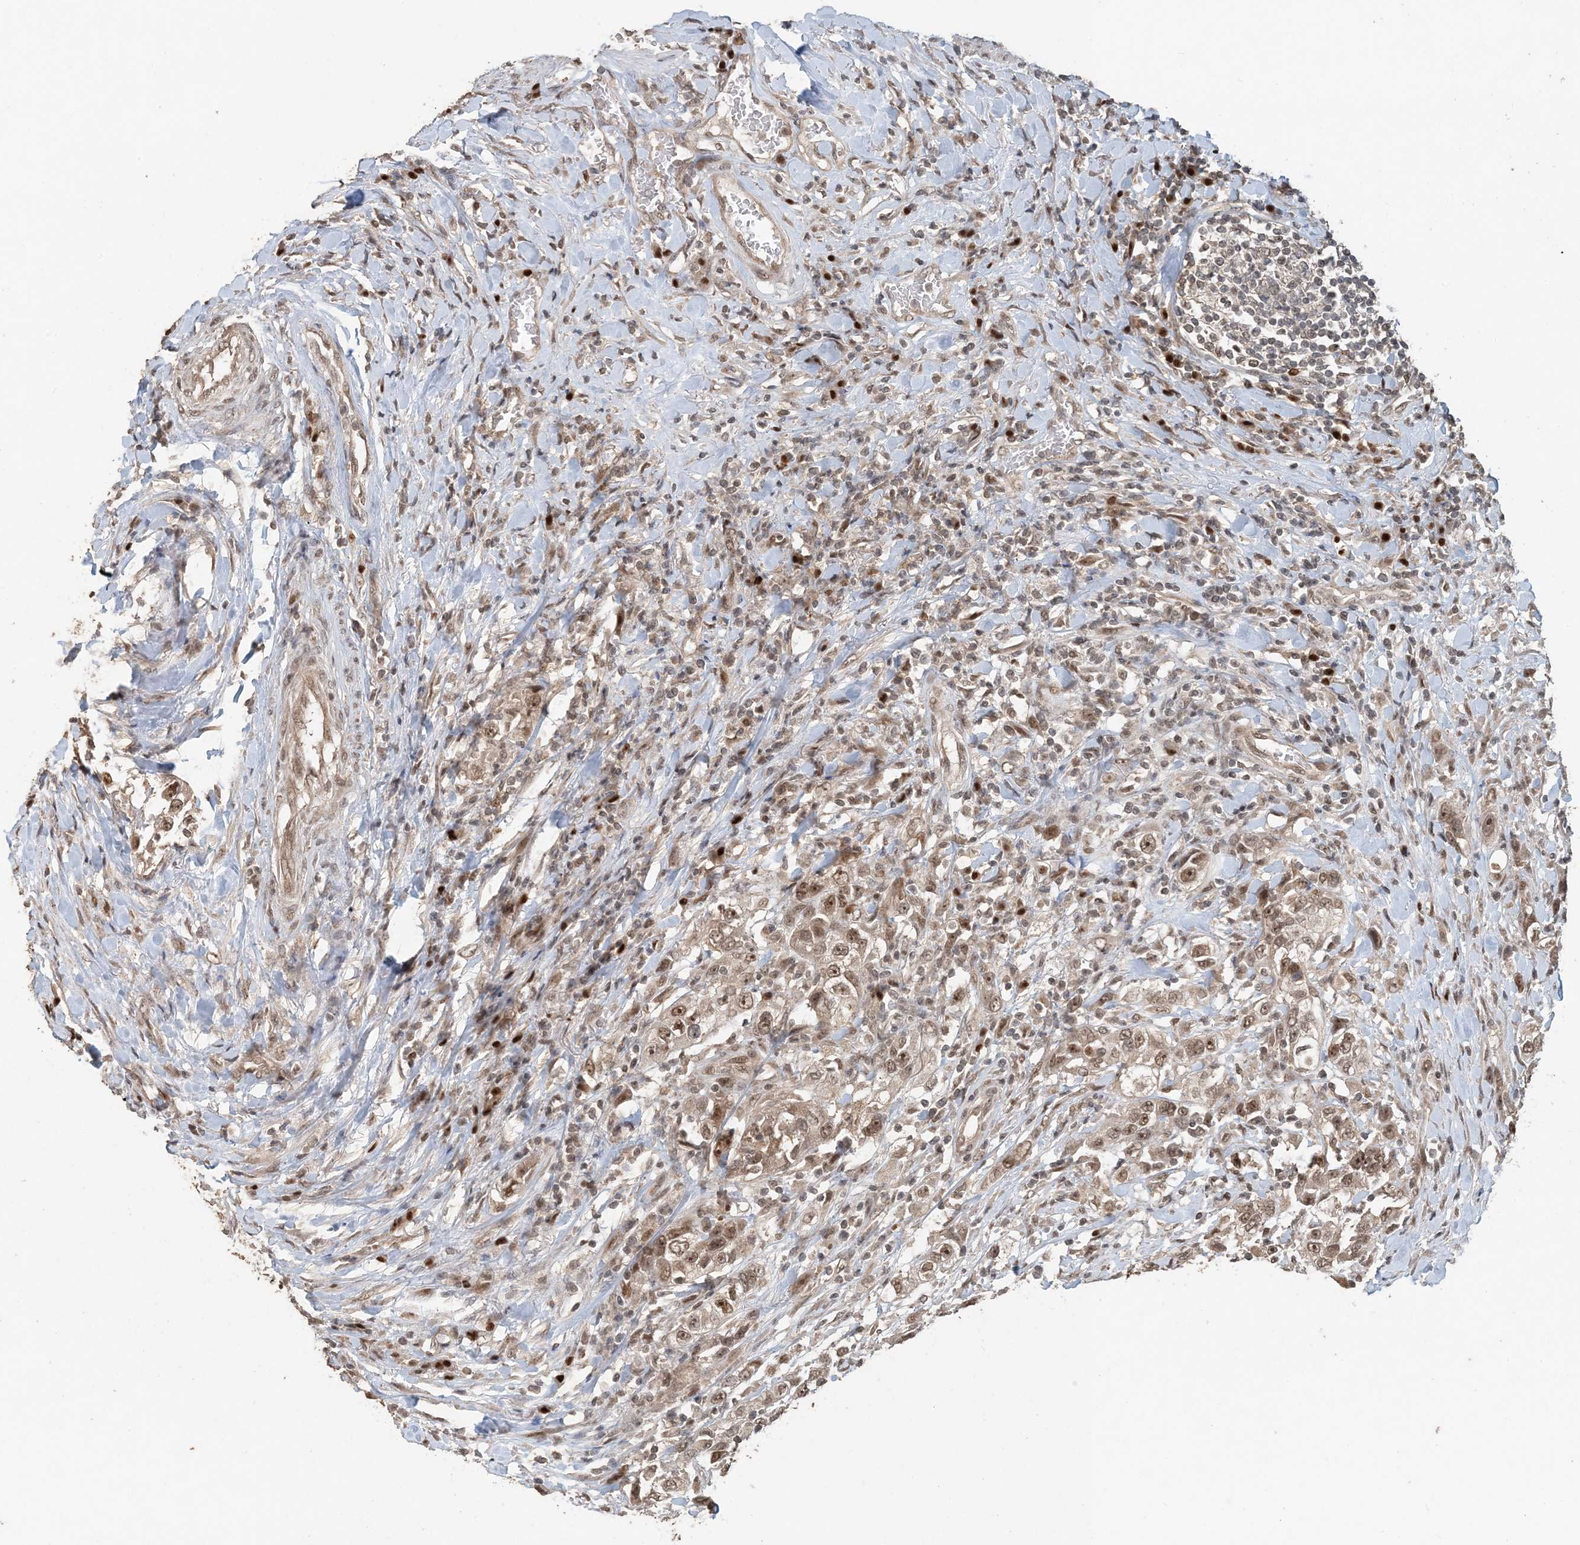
{"staining": {"intensity": "moderate", "quantity": ">75%", "location": "cytoplasmic/membranous,nuclear"}, "tissue": "urothelial cancer", "cell_type": "Tumor cells", "image_type": "cancer", "snomed": [{"axis": "morphology", "description": "Urothelial carcinoma, High grade"}, {"axis": "topography", "description": "Urinary bladder"}], "caption": "DAB immunohistochemical staining of urothelial carcinoma (high-grade) reveals moderate cytoplasmic/membranous and nuclear protein expression in about >75% of tumor cells.", "gene": "ATP13A2", "patient": {"sex": "female", "age": 80}}